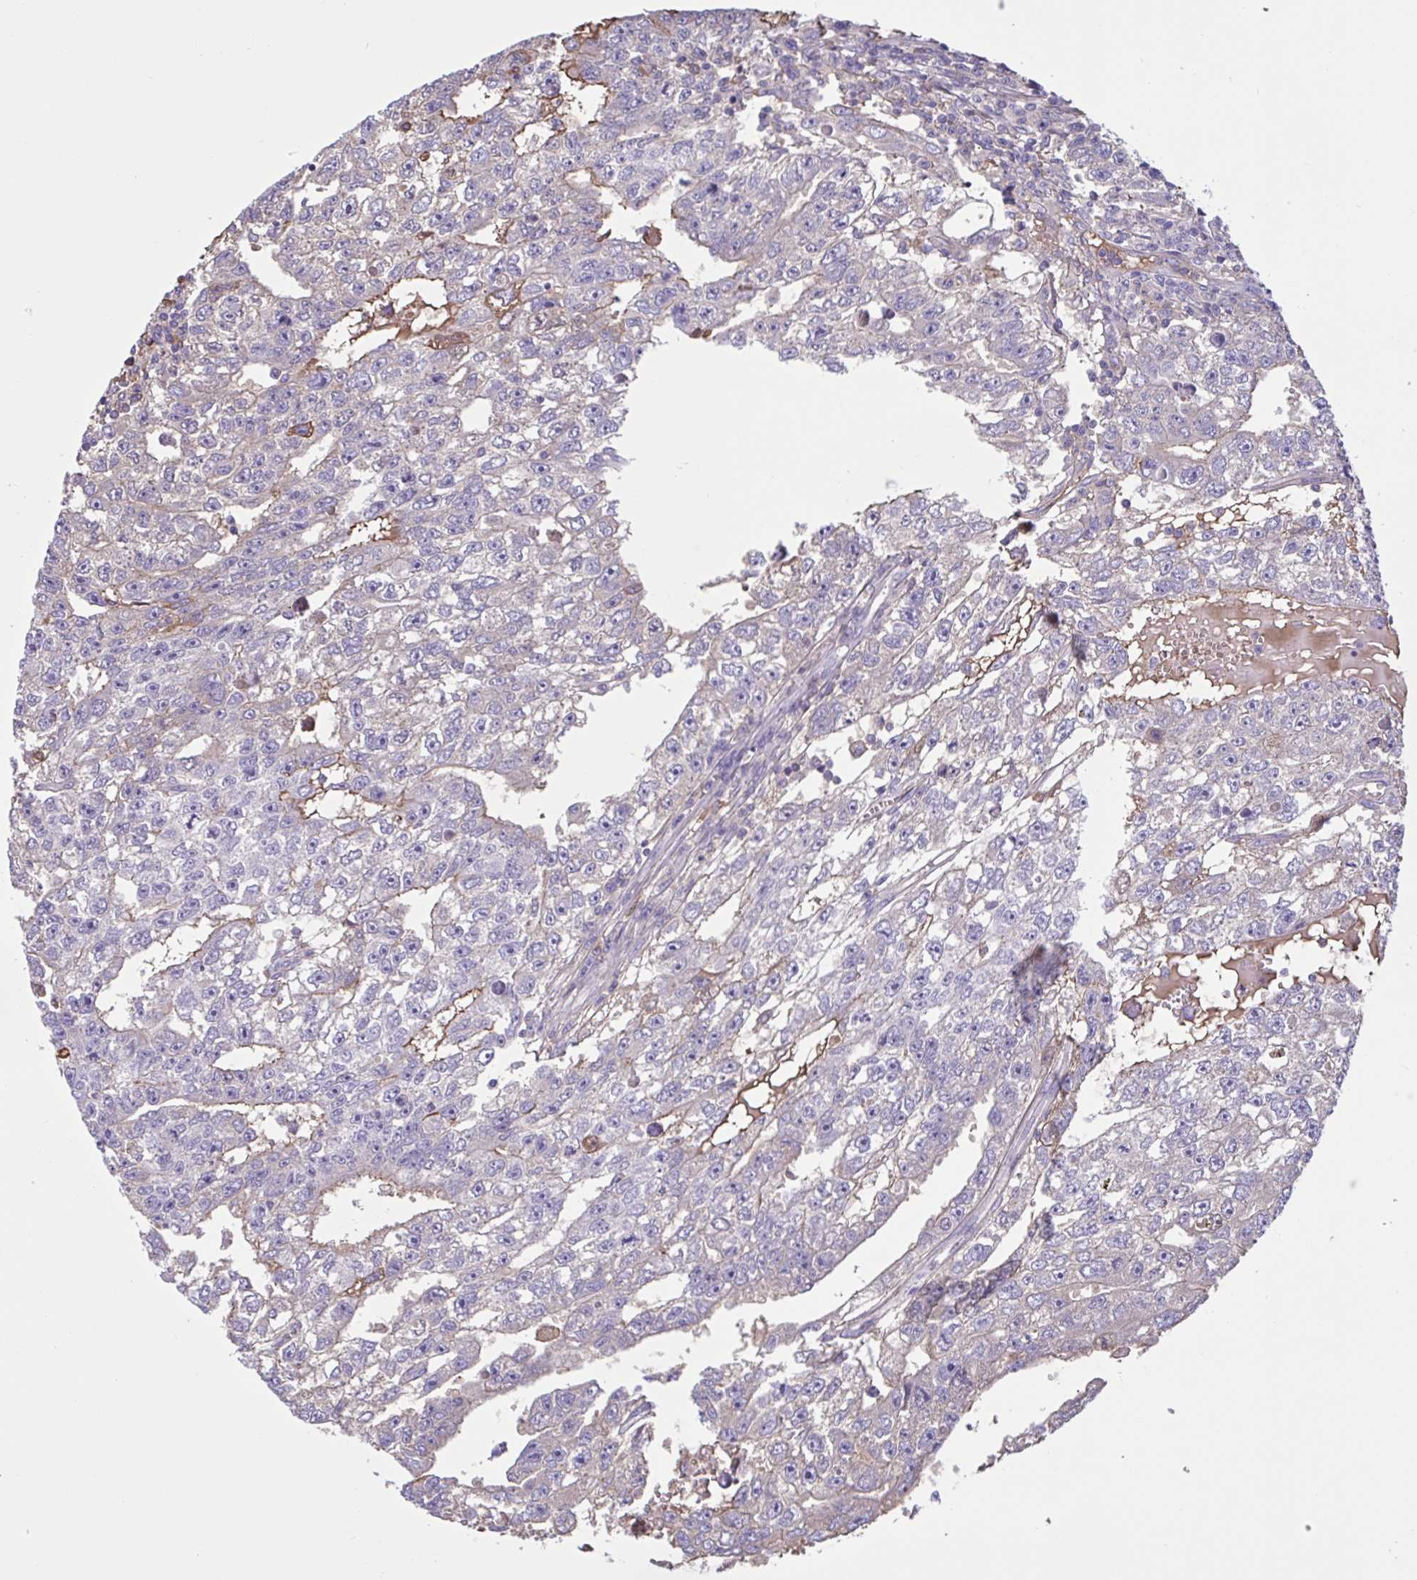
{"staining": {"intensity": "negative", "quantity": "none", "location": "none"}, "tissue": "testis cancer", "cell_type": "Tumor cells", "image_type": "cancer", "snomed": [{"axis": "morphology", "description": "Carcinoma, Embryonal, NOS"}, {"axis": "topography", "description": "Testis"}], "caption": "This is a photomicrograph of IHC staining of testis cancer (embryonal carcinoma), which shows no expression in tumor cells.", "gene": "LARGE2", "patient": {"sex": "male", "age": 20}}